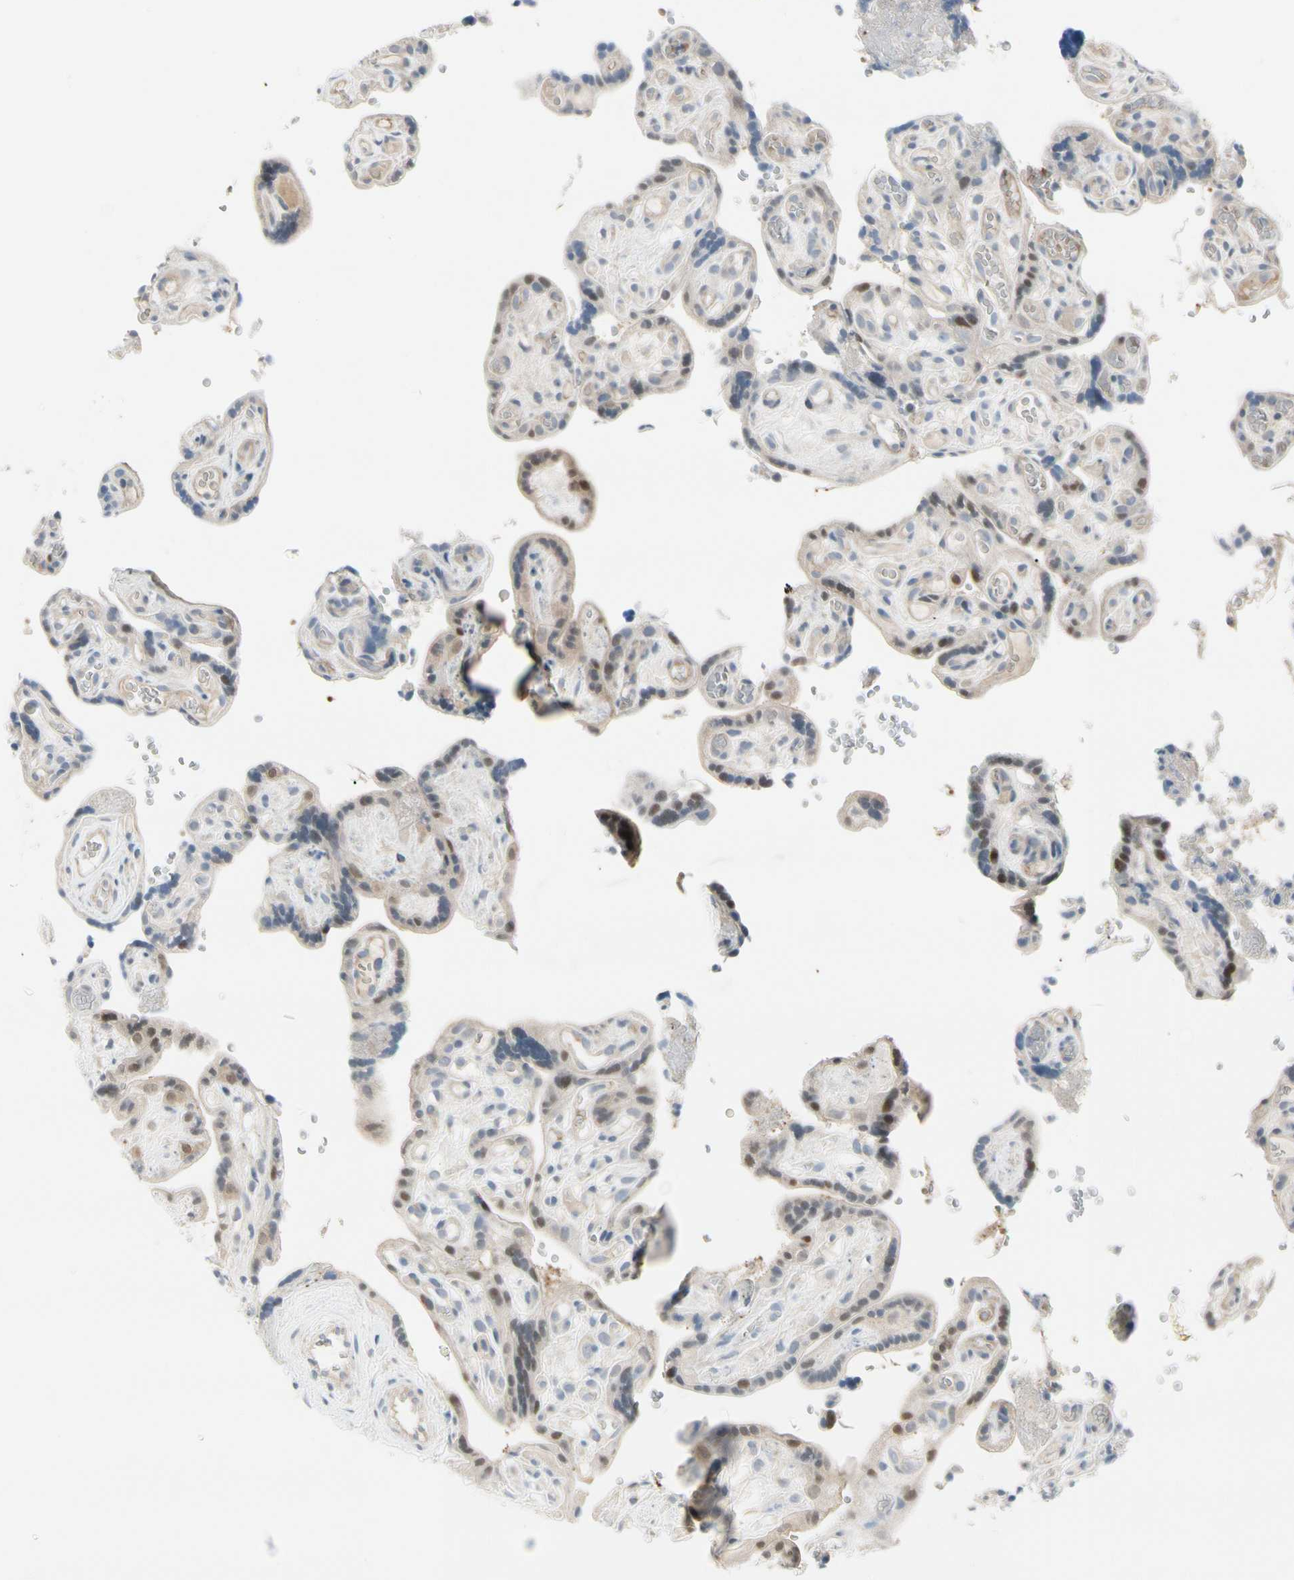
{"staining": {"intensity": "negative", "quantity": "none", "location": "none"}, "tissue": "placenta", "cell_type": "Decidual cells", "image_type": "normal", "snomed": [{"axis": "morphology", "description": "Normal tissue, NOS"}, {"axis": "topography", "description": "Placenta"}], "caption": "This is a micrograph of immunohistochemistry staining of normal placenta, which shows no staining in decidual cells.", "gene": "EVC", "patient": {"sex": "female", "age": 30}}